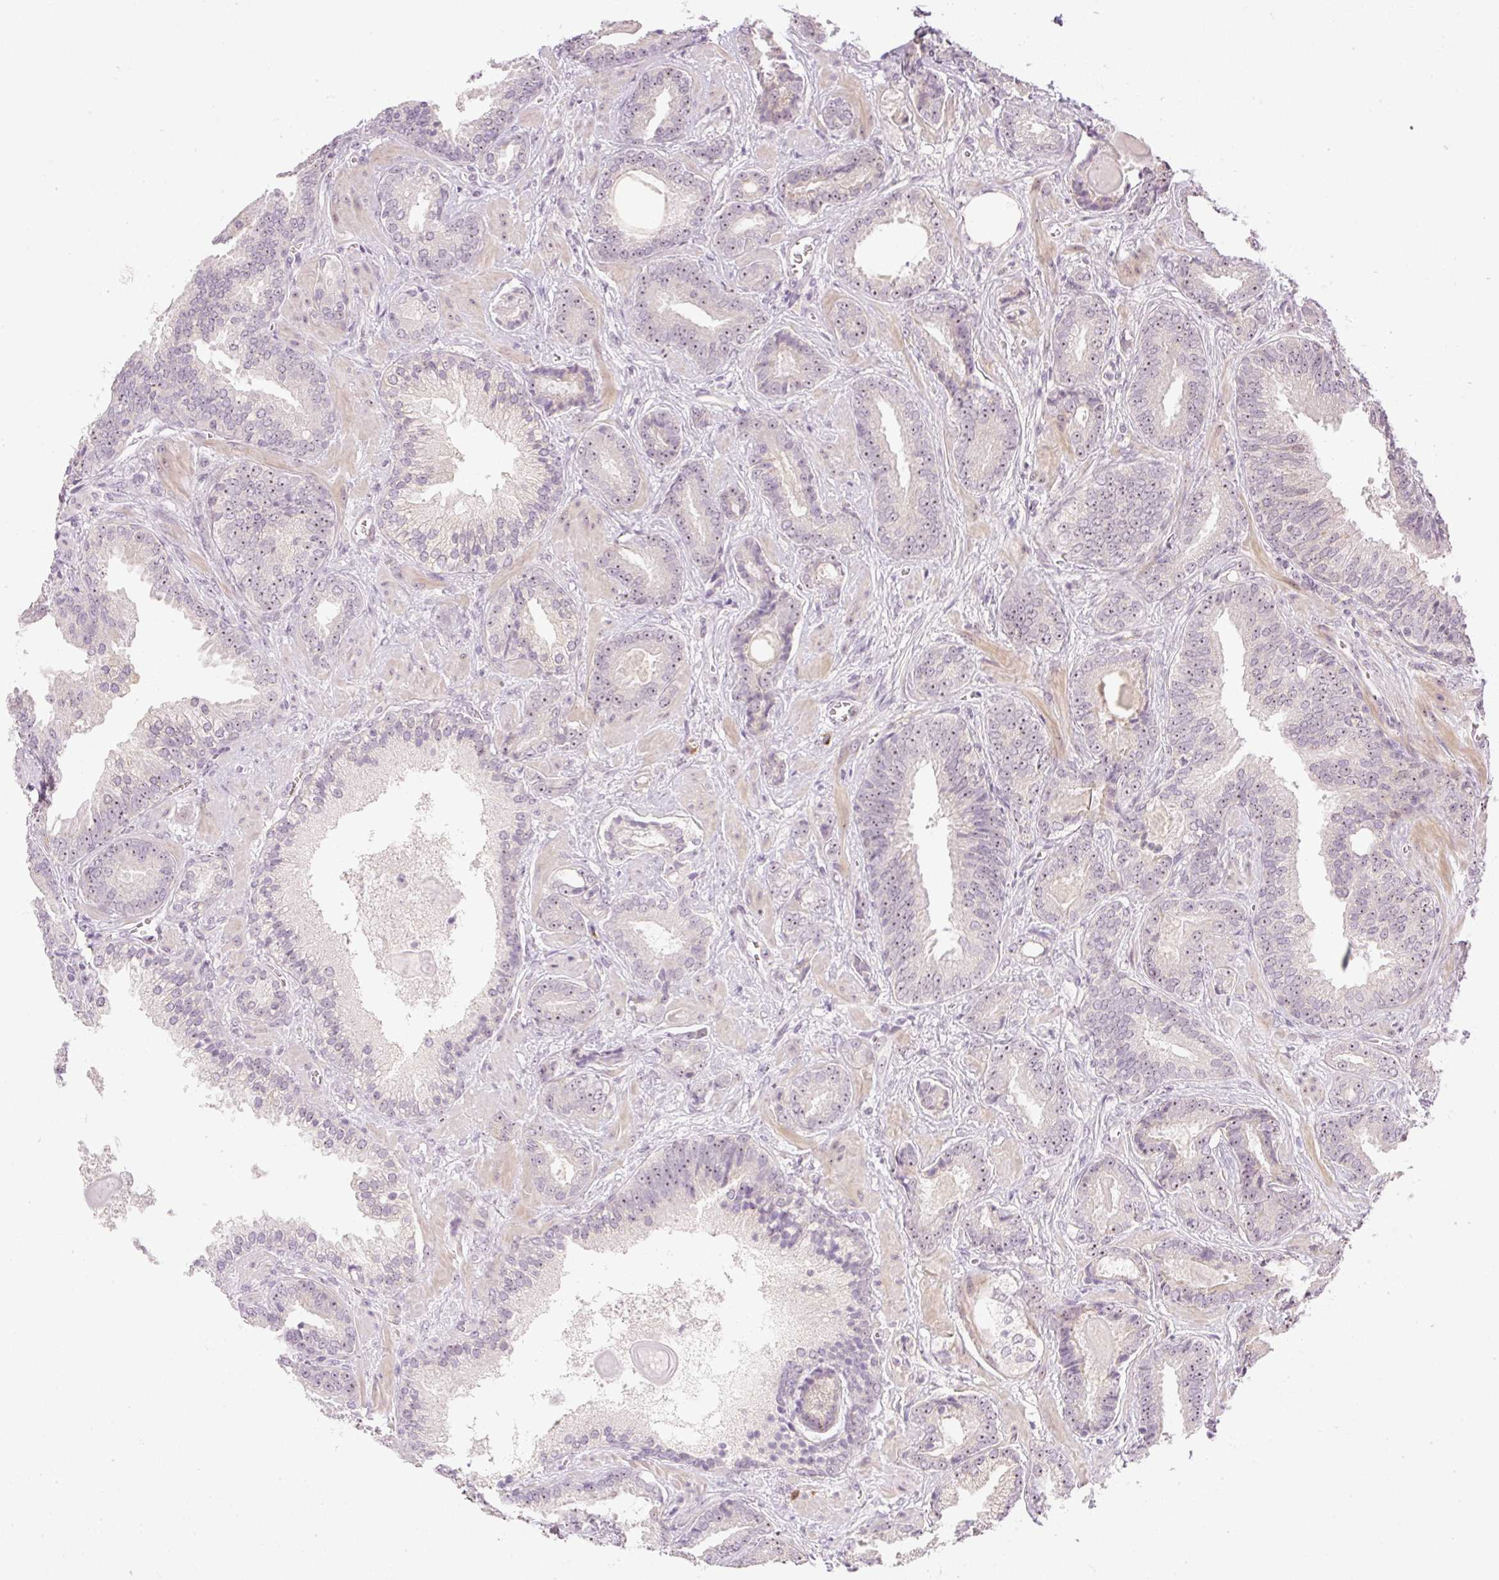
{"staining": {"intensity": "moderate", "quantity": ">75%", "location": "nuclear"}, "tissue": "prostate cancer", "cell_type": "Tumor cells", "image_type": "cancer", "snomed": [{"axis": "morphology", "description": "Adenocarcinoma, Low grade"}, {"axis": "topography", "description": "Prostate"}], "caption": "Protein expression analysis of prostate cancer reveals moderate nuclear expression in about >75% of tumor cells.", "gene": "AAR2", "patient": {"sex": "male", "age": 62}}